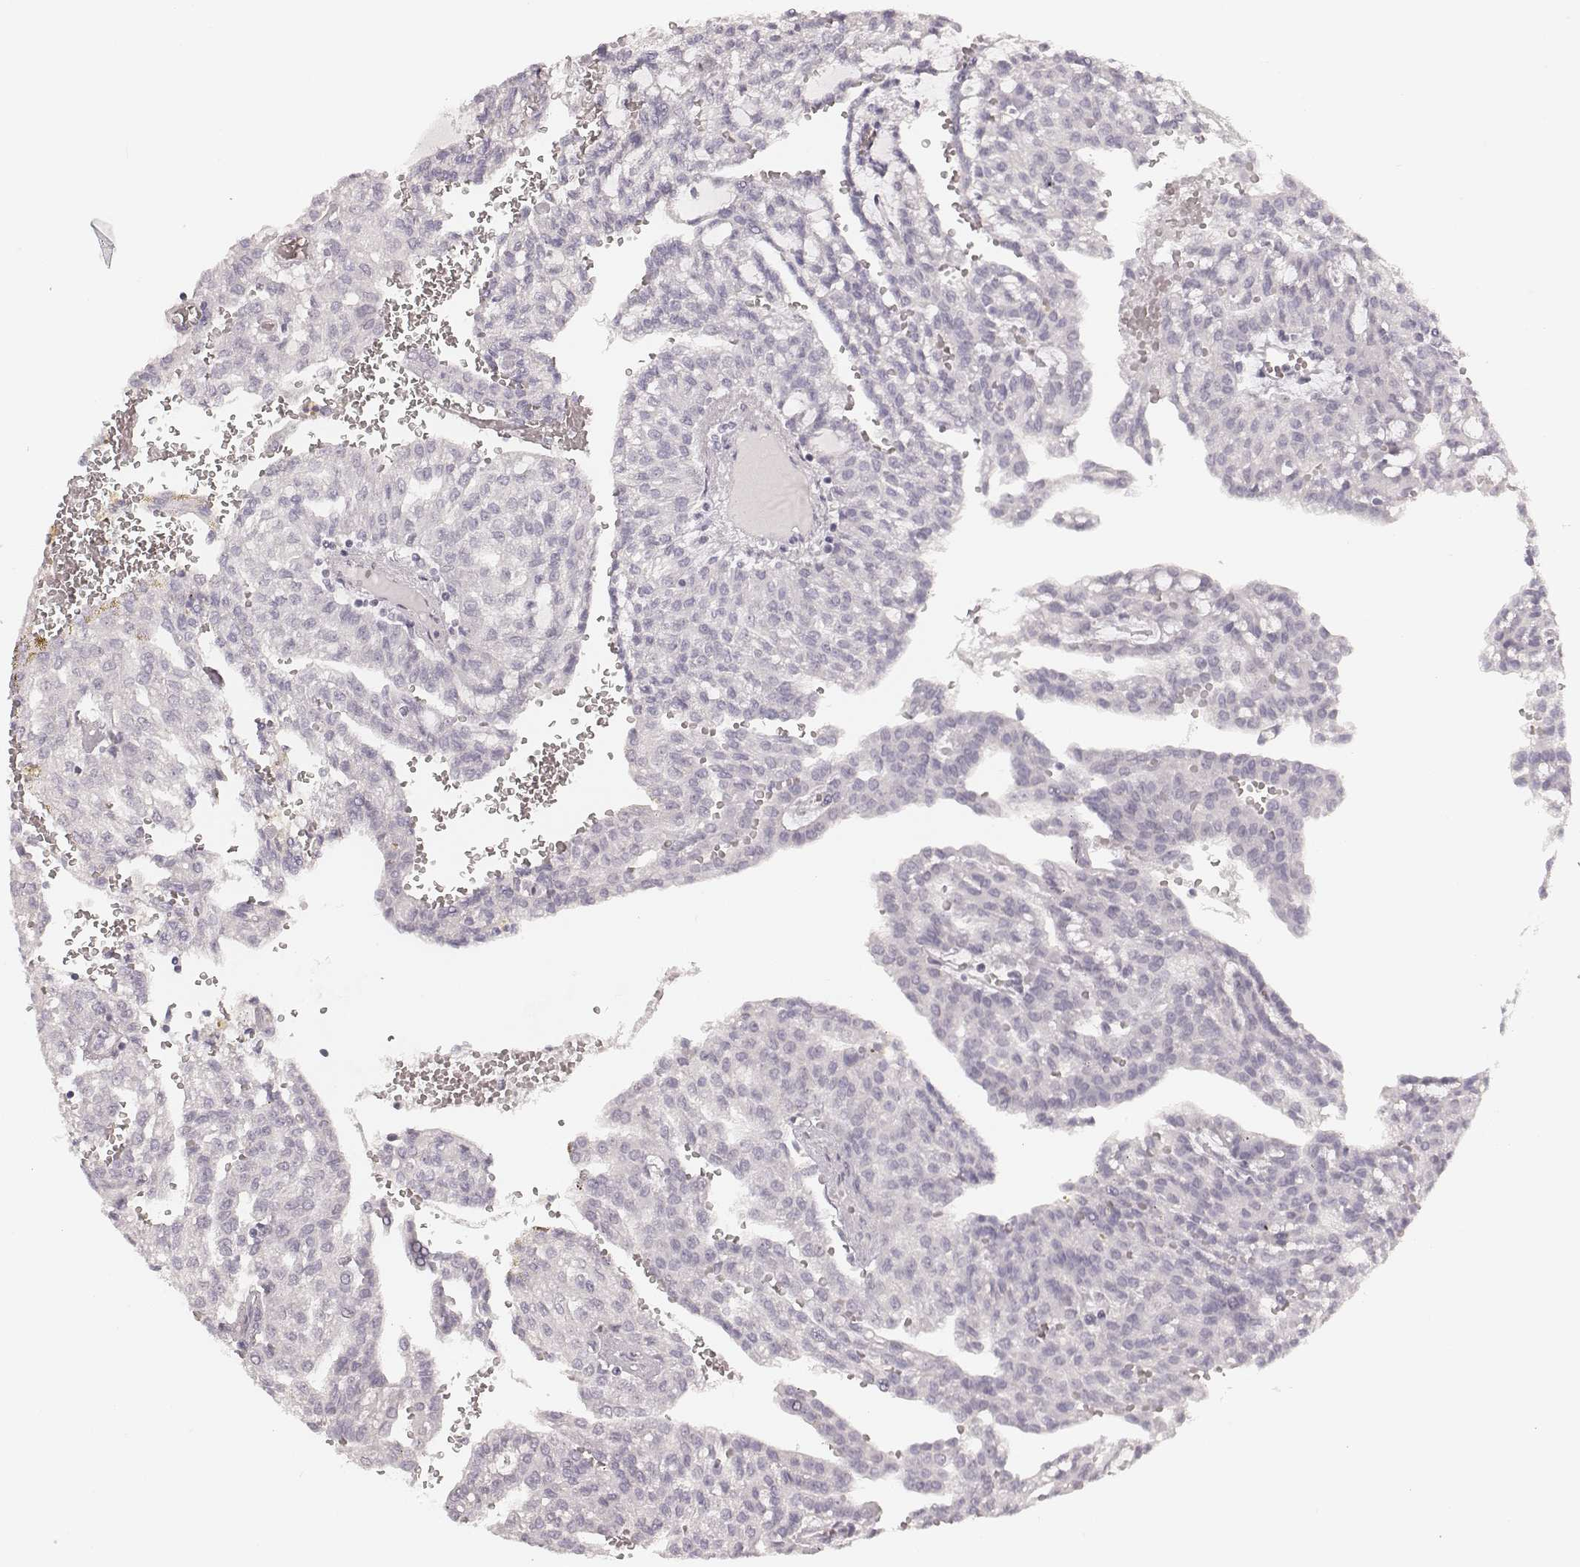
{"staining": {"intensity": "negative", "quantity": "none", "location": "none"}, "tissue": "renal cancer", "cell_type": "Tumor cells", "image_type": "cancer", "snomed": [{"axis": "morphology", "description": "Adenocarcinoma, NOS"}, {"axis": "topography", "description": "Kidney"}], "caption": "There is no significant expression in tumor cells of renal cancer (adenocarcinoma).", "gene": "TEX37", "patient": {"sex": "male", "age": 63}}